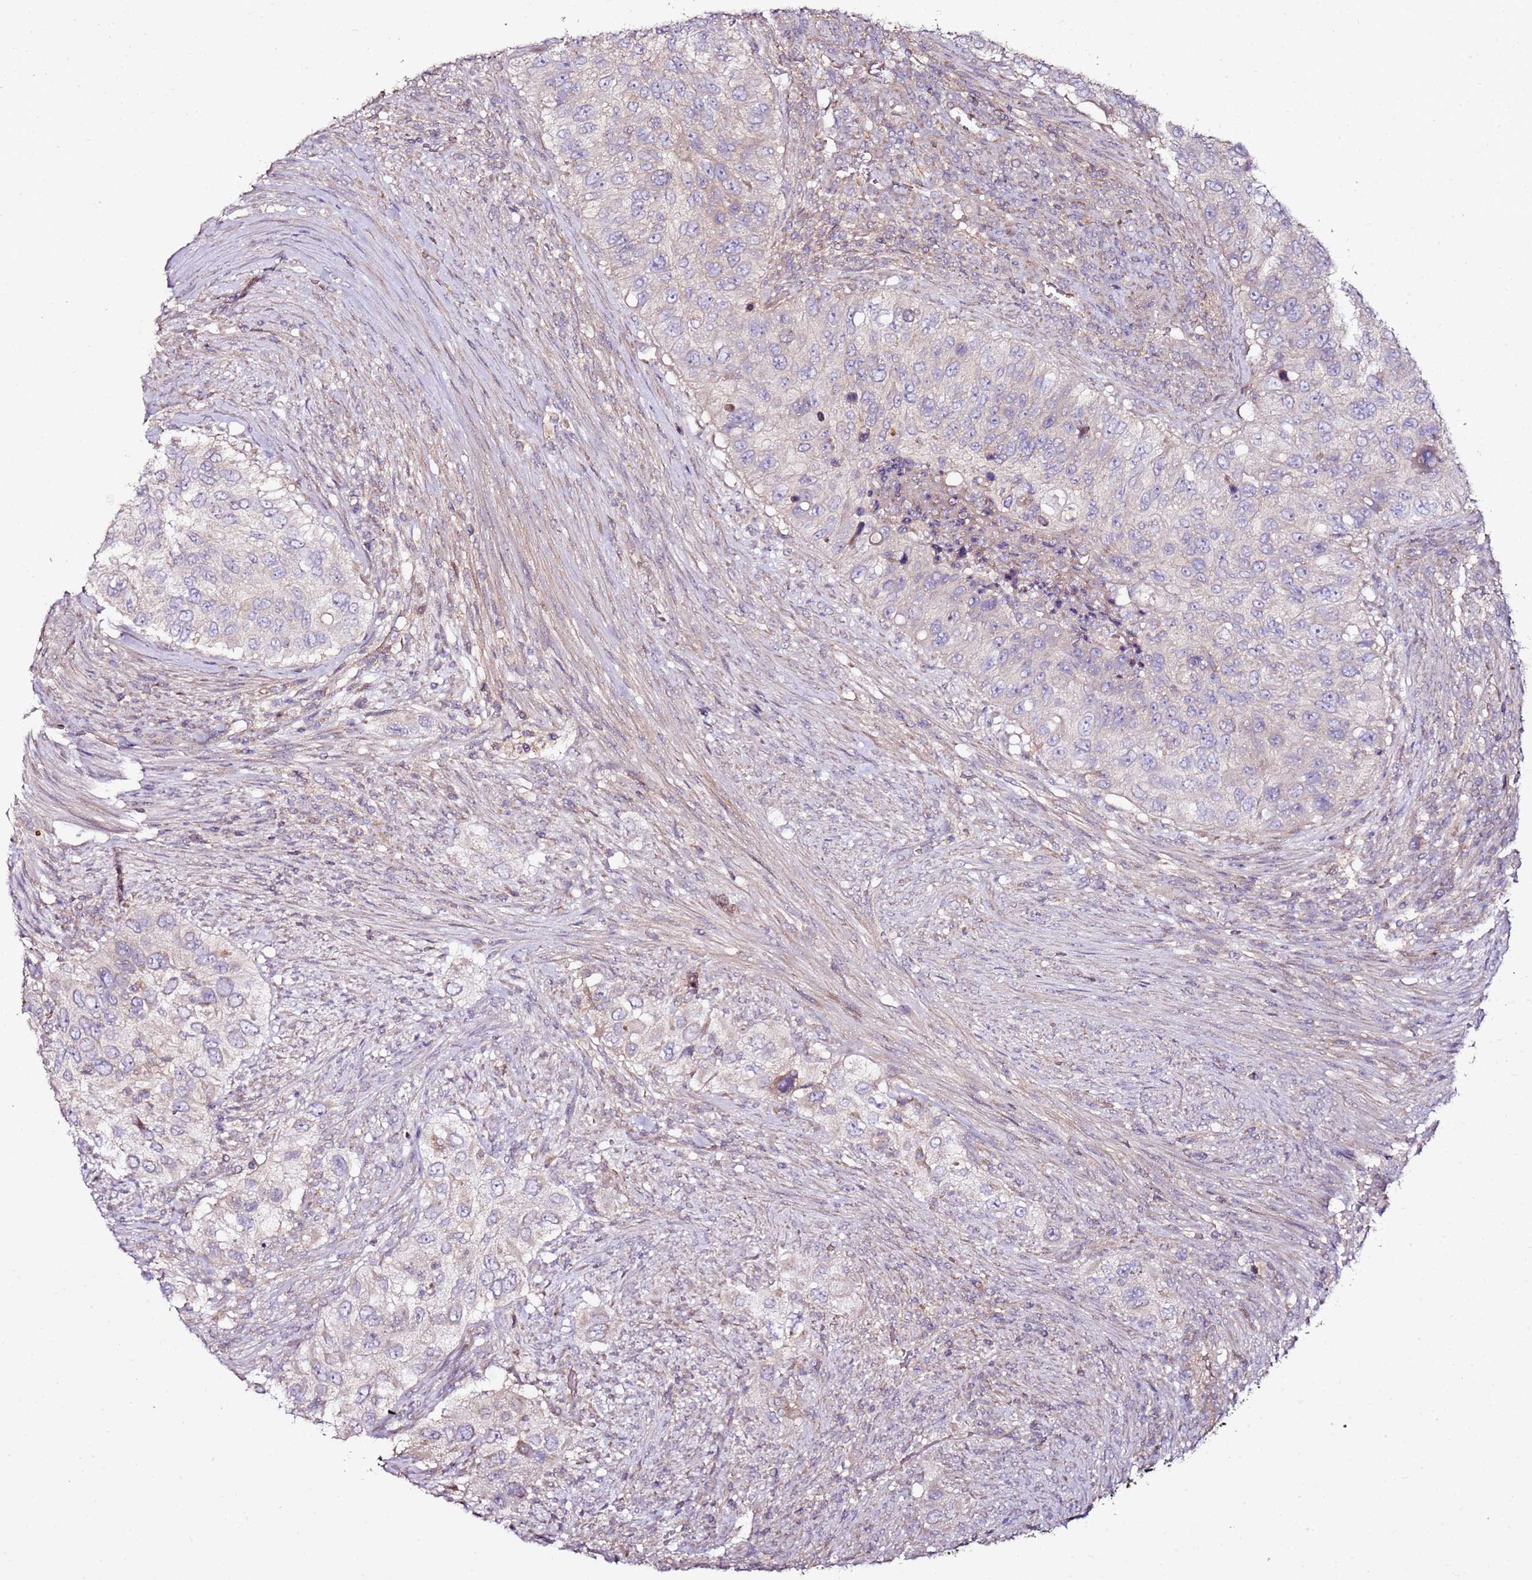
{"staining": {"intensity": "negative", "quantity": "none", "location": "none"}, "tissue": "urothelial cancer", "cell_type": "Tumor cells", "image_type": "cancer", "snomed": [{"axis": "morphology", "description": "Urothelial carcinoma, High grade"}, {"axis": "topography", "description": "Urinary bladder"}], "caption": "The image displays no staining of tumor cells in urothelial cancer.", "gene": "KRTAP21-3", "patient": {"sex": "female", "age": 60}}